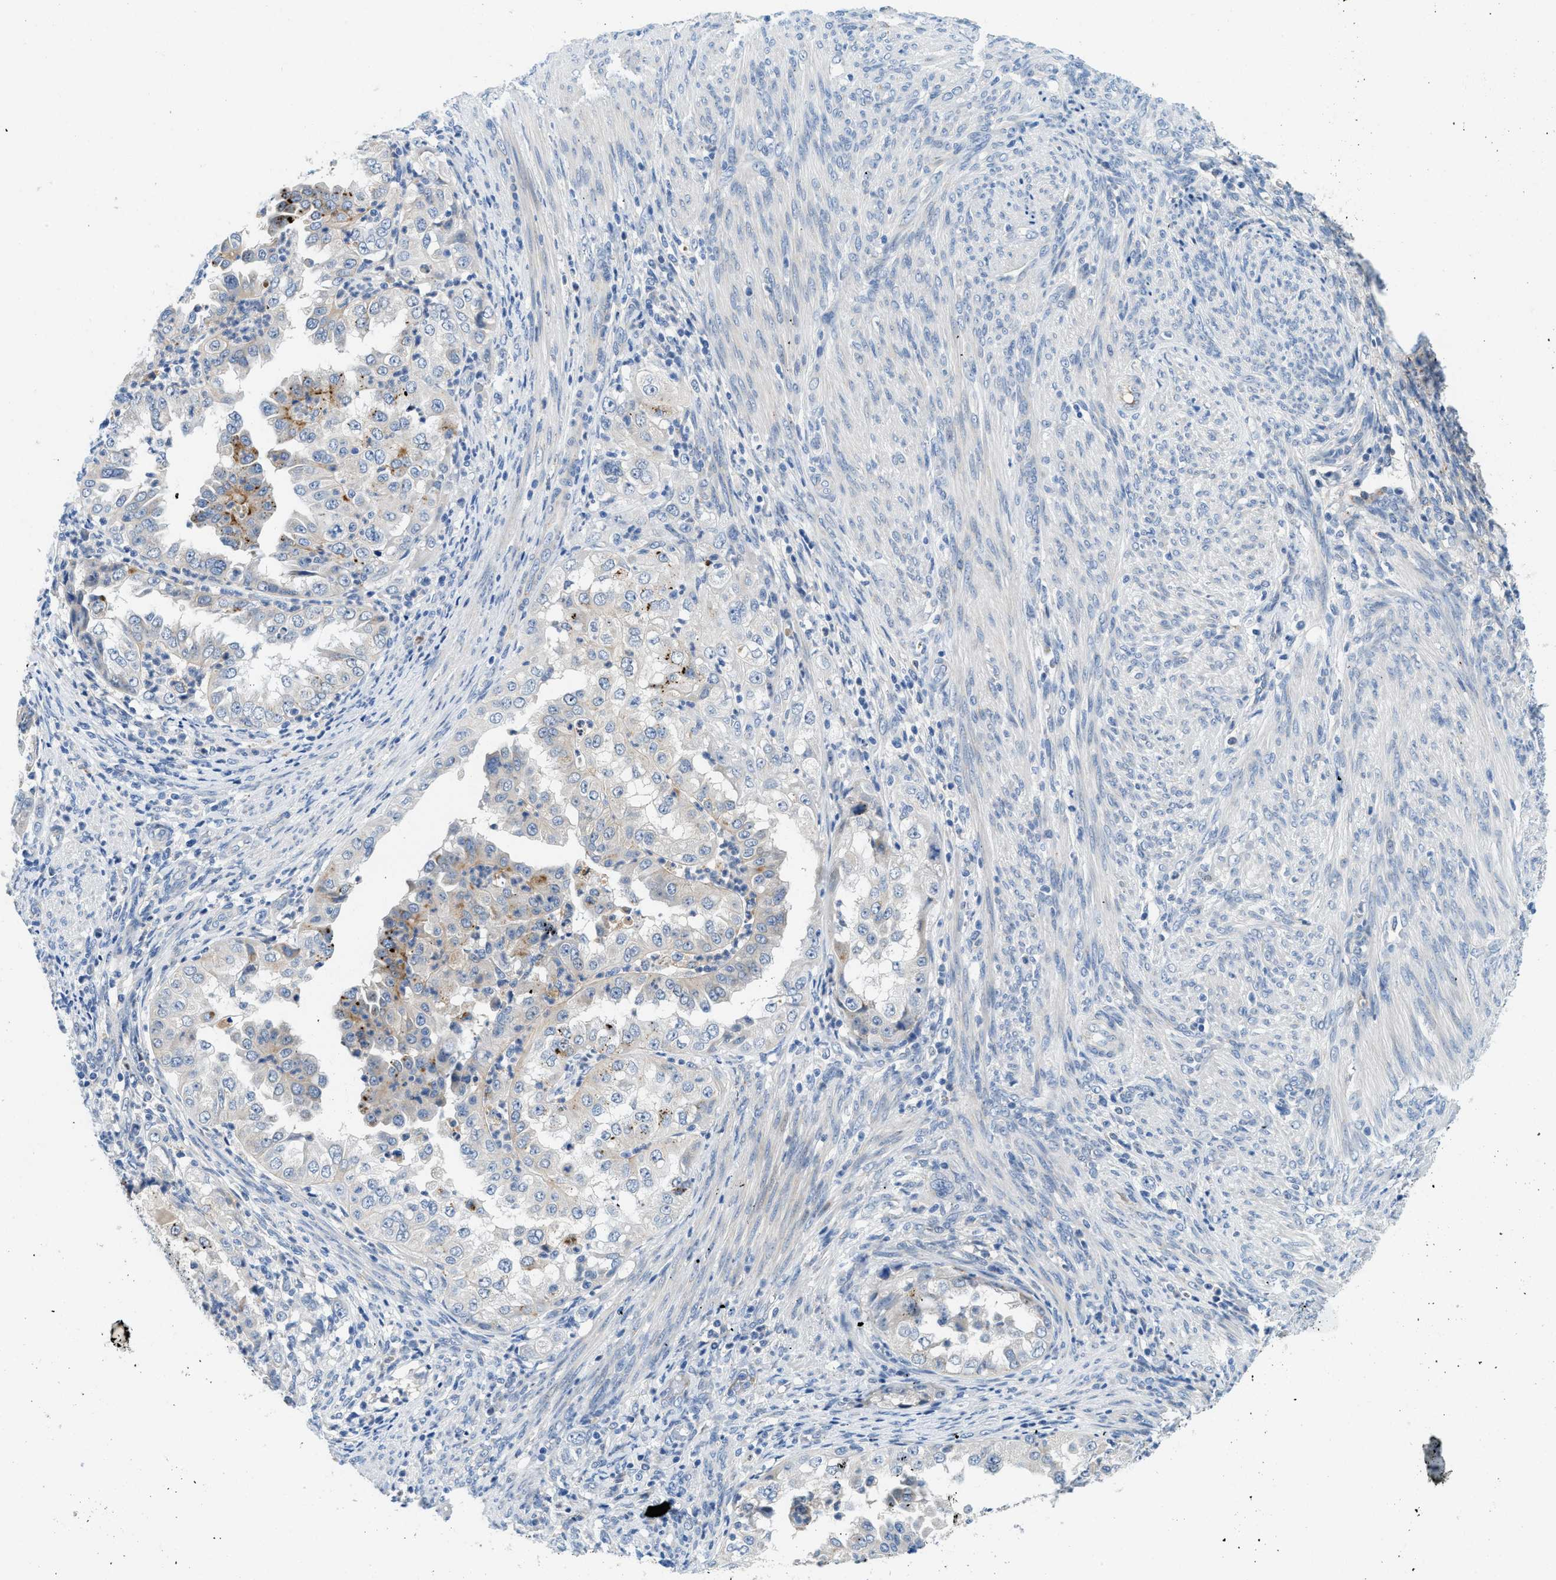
{"staining": {"intensity": "weak", "quantity": "<25%", "location": "cytoplasmic/membranous"}, "tissue": "endometrial cancer", "cell_type": "Tumor cells", "image_type": "cancer", "snomed": [{"axis": "morphology", "description": "Adenocarcinoma, NOS"}, {"axis": "topography", "description": "Endometrium"}], "caption": "A high-resolution histopathology image shows IHC staining of endometrial adenocarcinoma, which displays no significant staining in tumor cells.", "gene": "TSPAN3", "patient": {"sex": "female", "age": 85}}